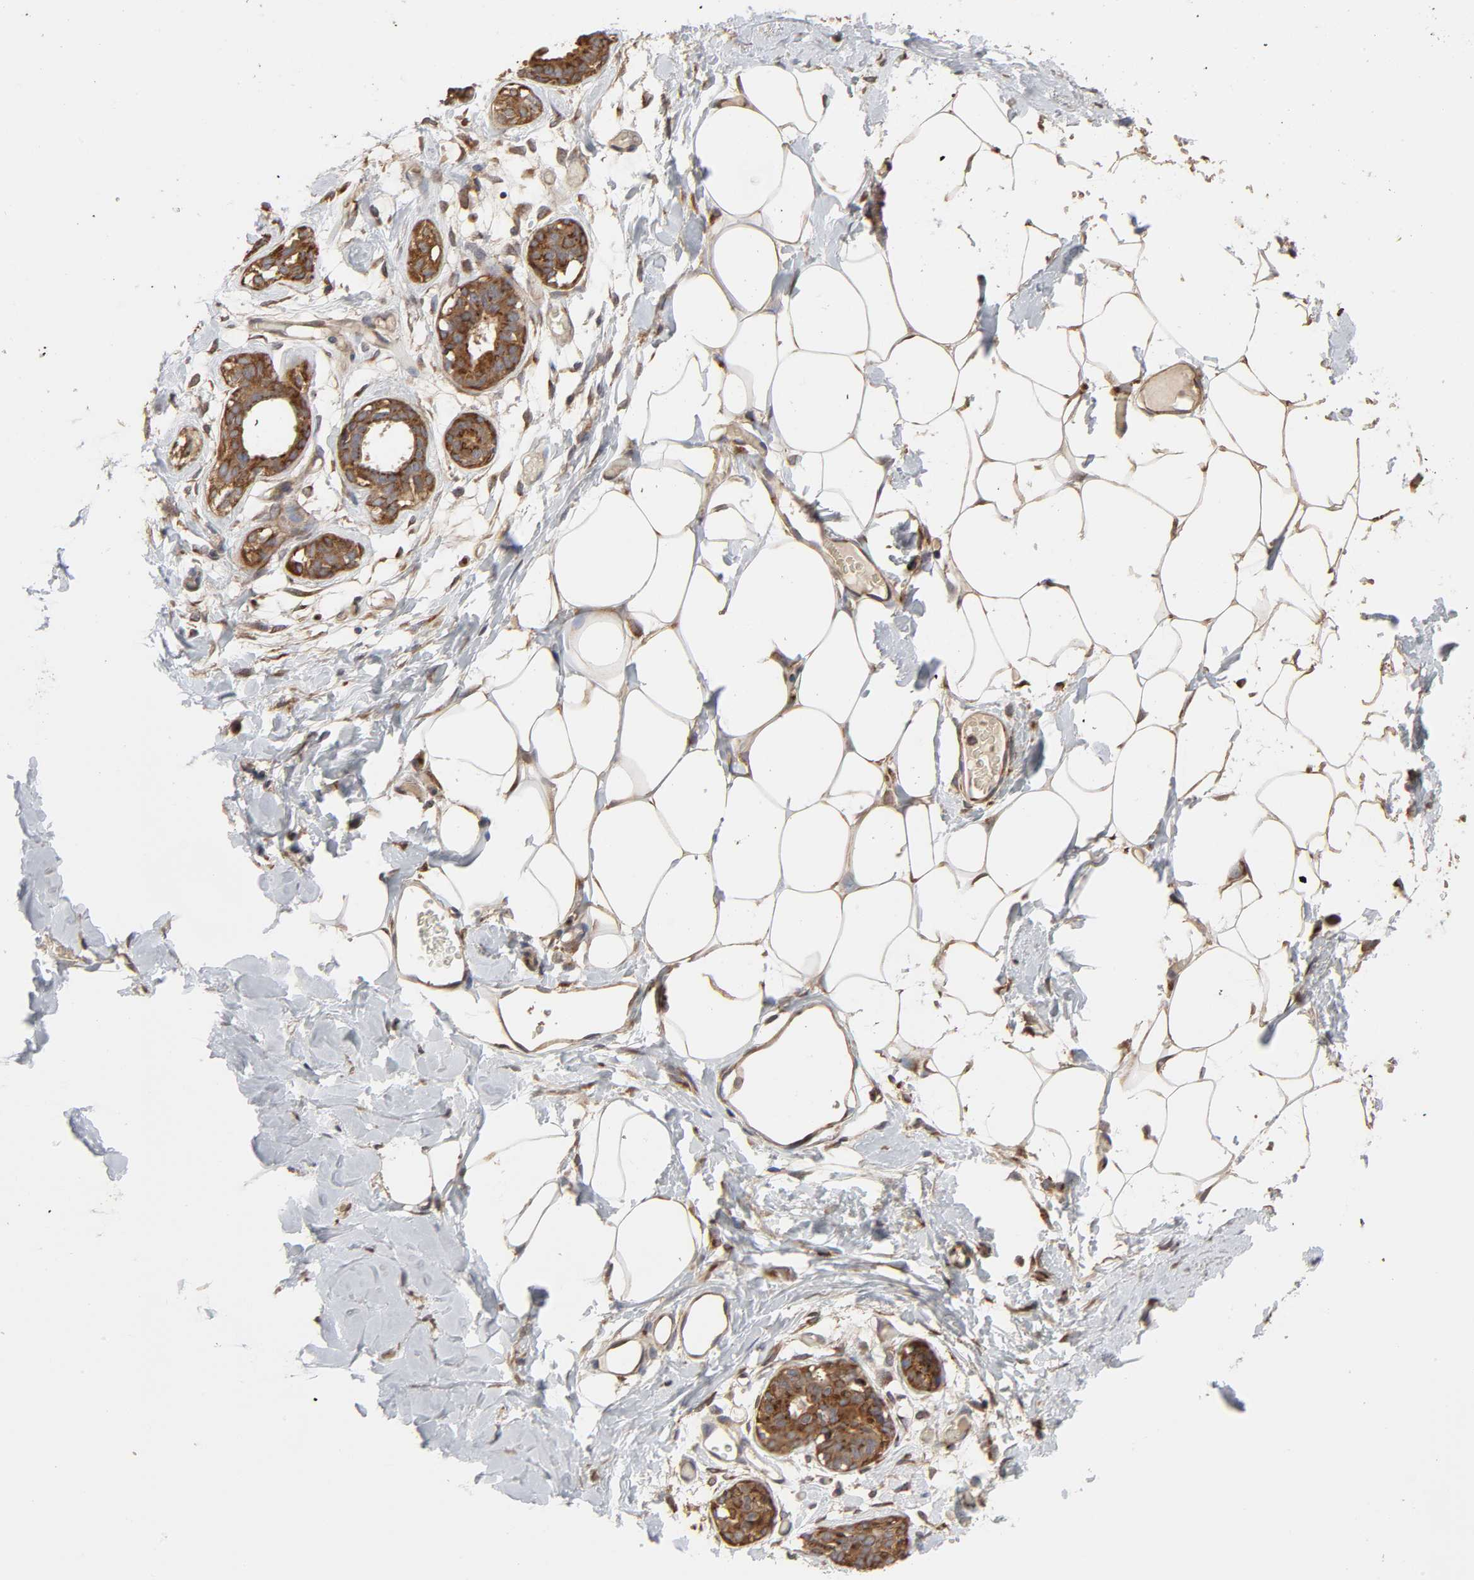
{"staining": {"intensity": "moderate", "quantity": ">75%", "location": "cytoplasmic/membranous"}, "tissue": "breast", "cell_type": "Adipocytes", "image_type": "normal", "snomed": [{"axis": "morphology", "description": "Normal tissue, NOS"}, {"axis": "topography", "description": "Breast"}, {"axis": "topography", "description": "Adipose tissue"}], "caption": "A micrograph of human breast stained for a protein shows moderate cytoplasmic/membranous brown staining in adipocytes.", "gene": "GNPTG", "patient": {"sex": "female", "age": 25}}